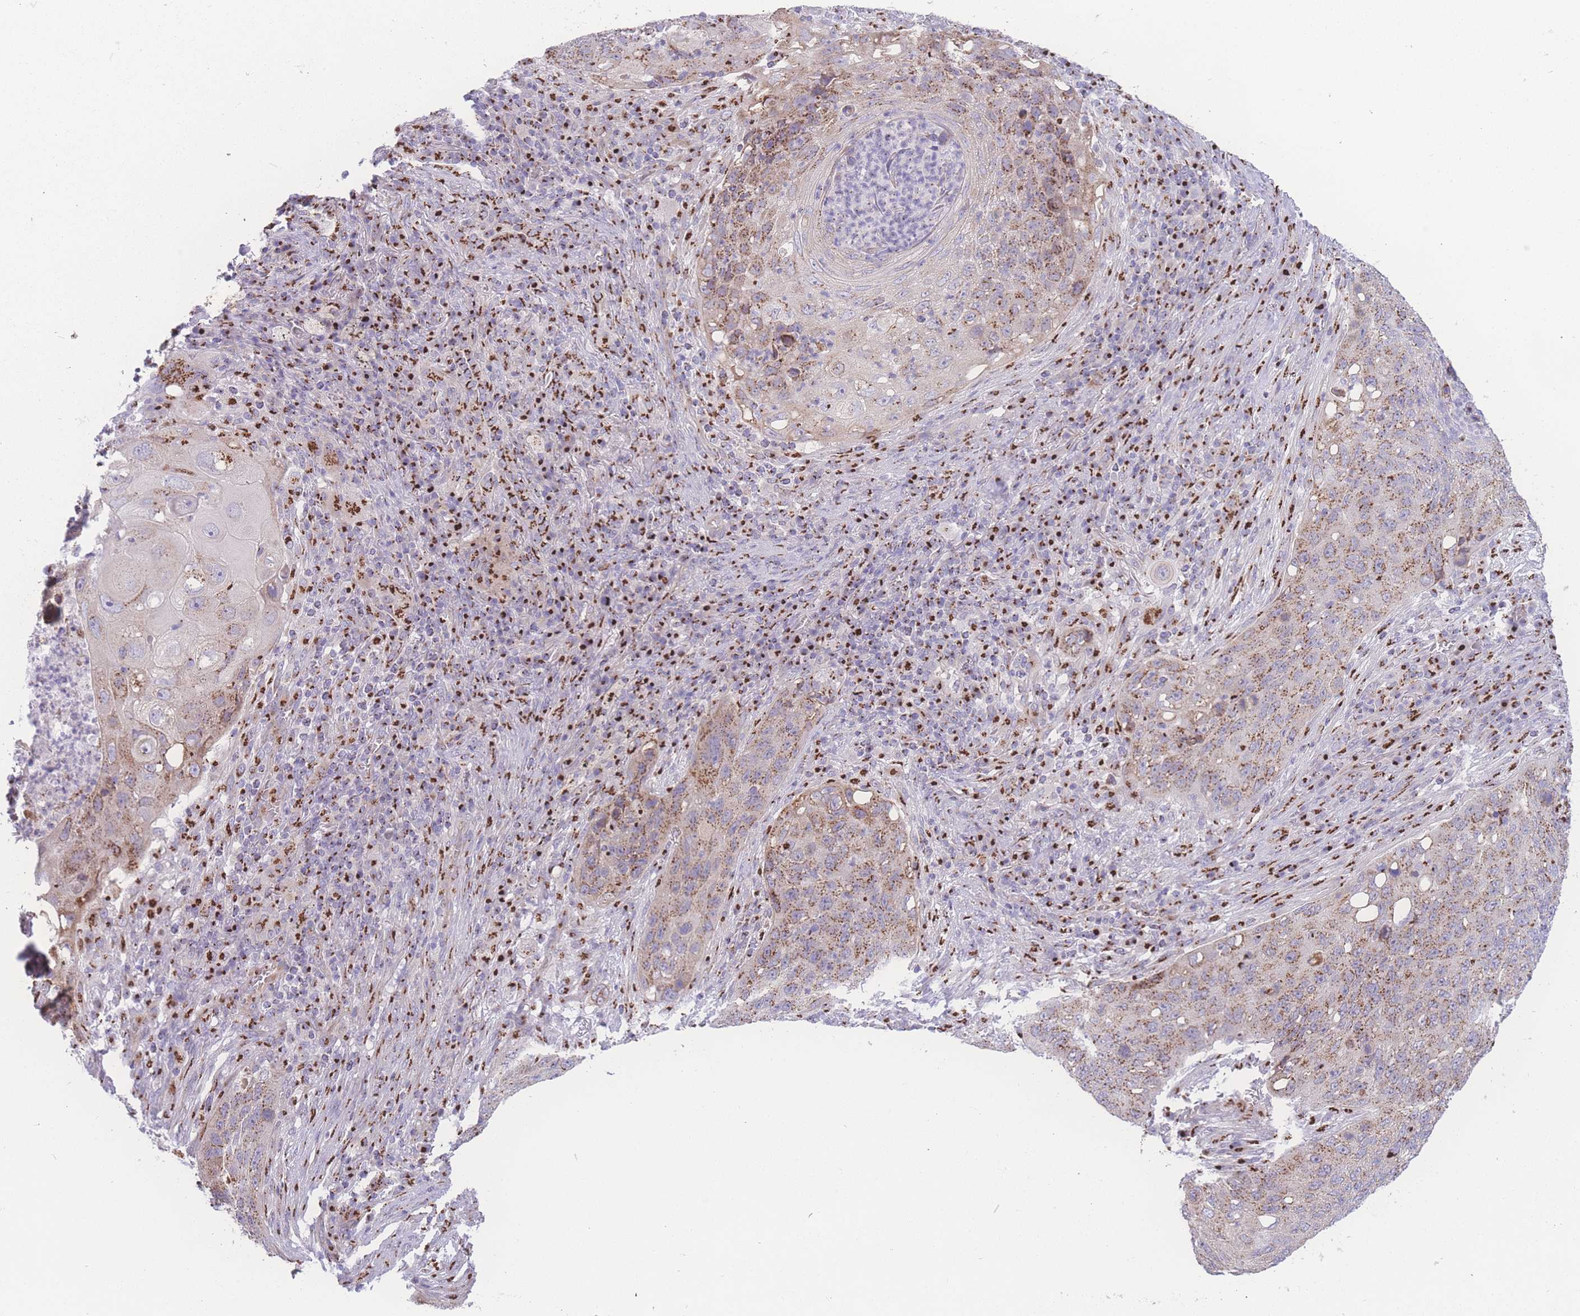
{"staining": {"intensity": "moderate", "quantity": ">75%", "location": "cytoplasmic/membranous"}, "tissue": "lung cancer", "cell_type": "Tumor cells", "image_type": "cancer", "snomed": [{"axis": "morphology", "description": "Squamous cell carcinoma, NOS"}, {"axis": "topography", "description": "Lung"}], "caption": "This is a micrograph of immunohistochemistry staining of lung cancer, which shows moderate staining in the cytoplasmic/membranous of tumor cells.", "gene": "GOLM2", "patient": {"sex": "female", "age": 63}}